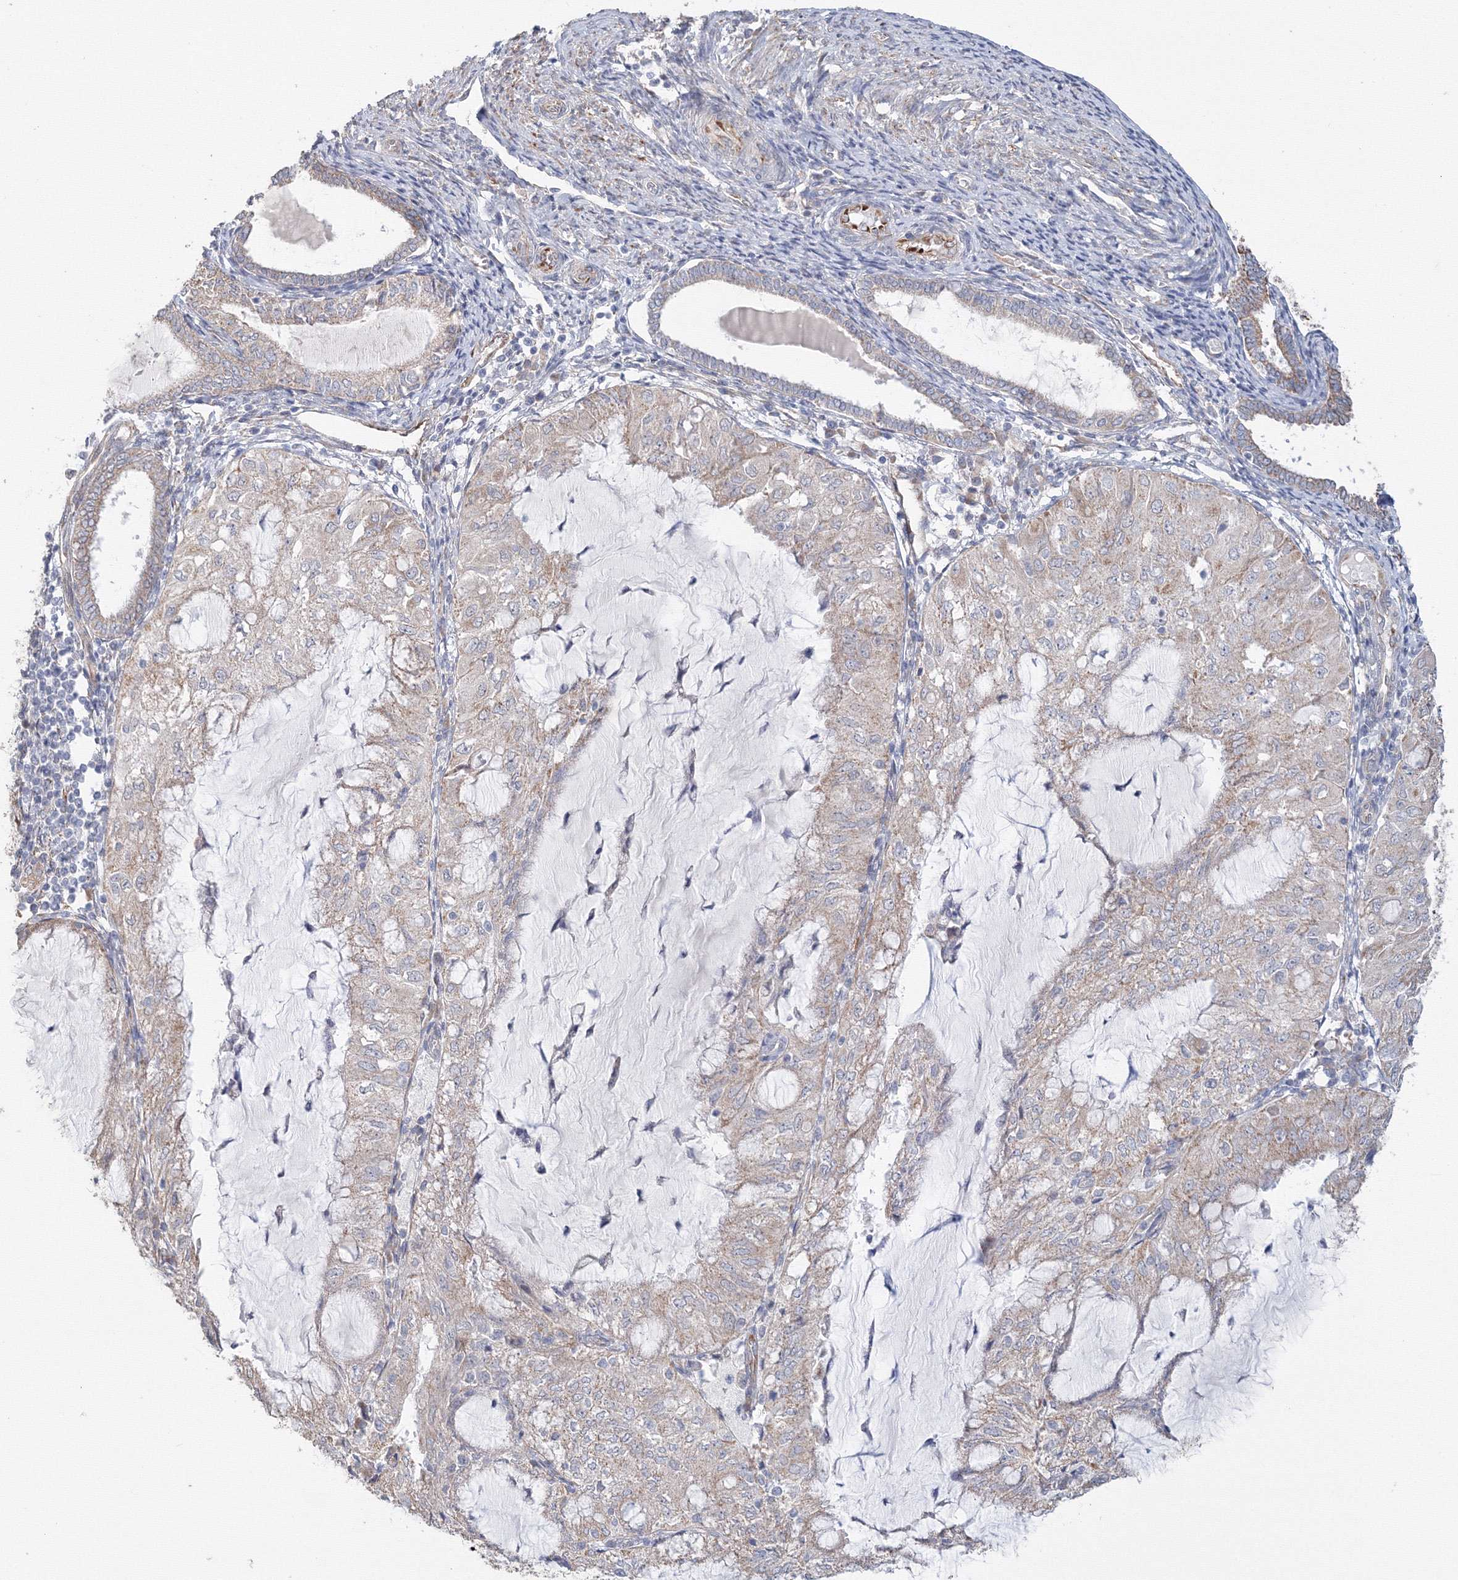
{"staining": {"intensity": "weak", "quantity": "<25%", "location": "cytoplasmic/membranous"}, "tissue": "endometrial cancer", "cell_type": "Tumor cells", "image_type": "cancer", "snomed": [{"axis": "morphology", "description": "Adenocarcinoma, NOS"}, {"axis": "topography", "description": "Endometrium"}], "caption": "An immunohistochemistry image of endometrial adenocarcinoma is shown. There is no staining in tumor cells of endometrial adenocarcinoma.", "gene": "DHRS12", "patient": {"sex": "female", "age": 81}}